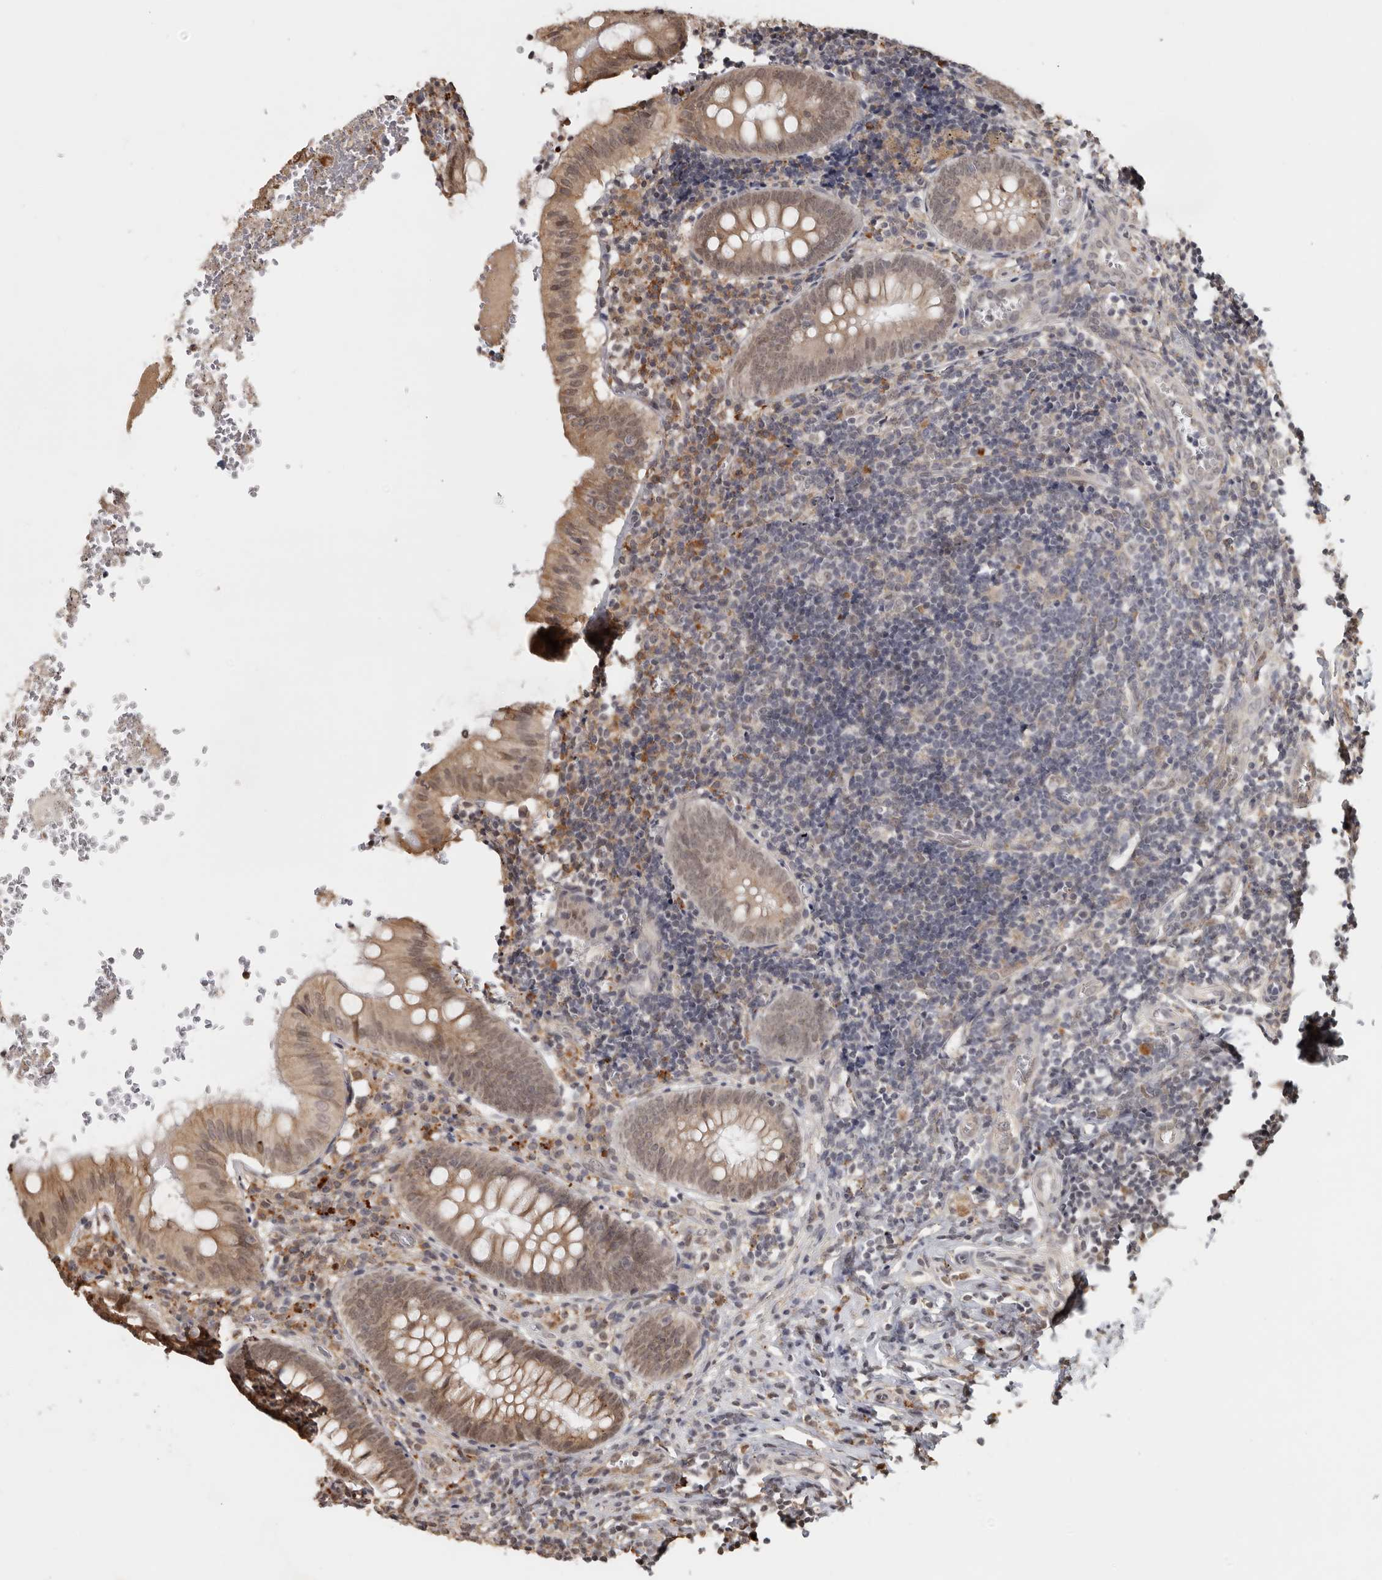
{"staining": {"intensity": "moderate", "quantity": "25%-75%", "location": "cytoplasmic/membranous"}, "tissue": "appendix", "cell_type": "Glandular cells", "image_type": "normal", "snomed": [{"axis": "morphology", "description": "Normal tissue, NOS"}, {"axis": "topography", "description": "Appendix"}], "caption": "A histopathology image of human appendix stained for a protein demonstrates moderate cytoplasmic/membranous brown staining in glandular cells.", "gene": "ZNF83", "patient": {"sex": "male", "age": 8}}